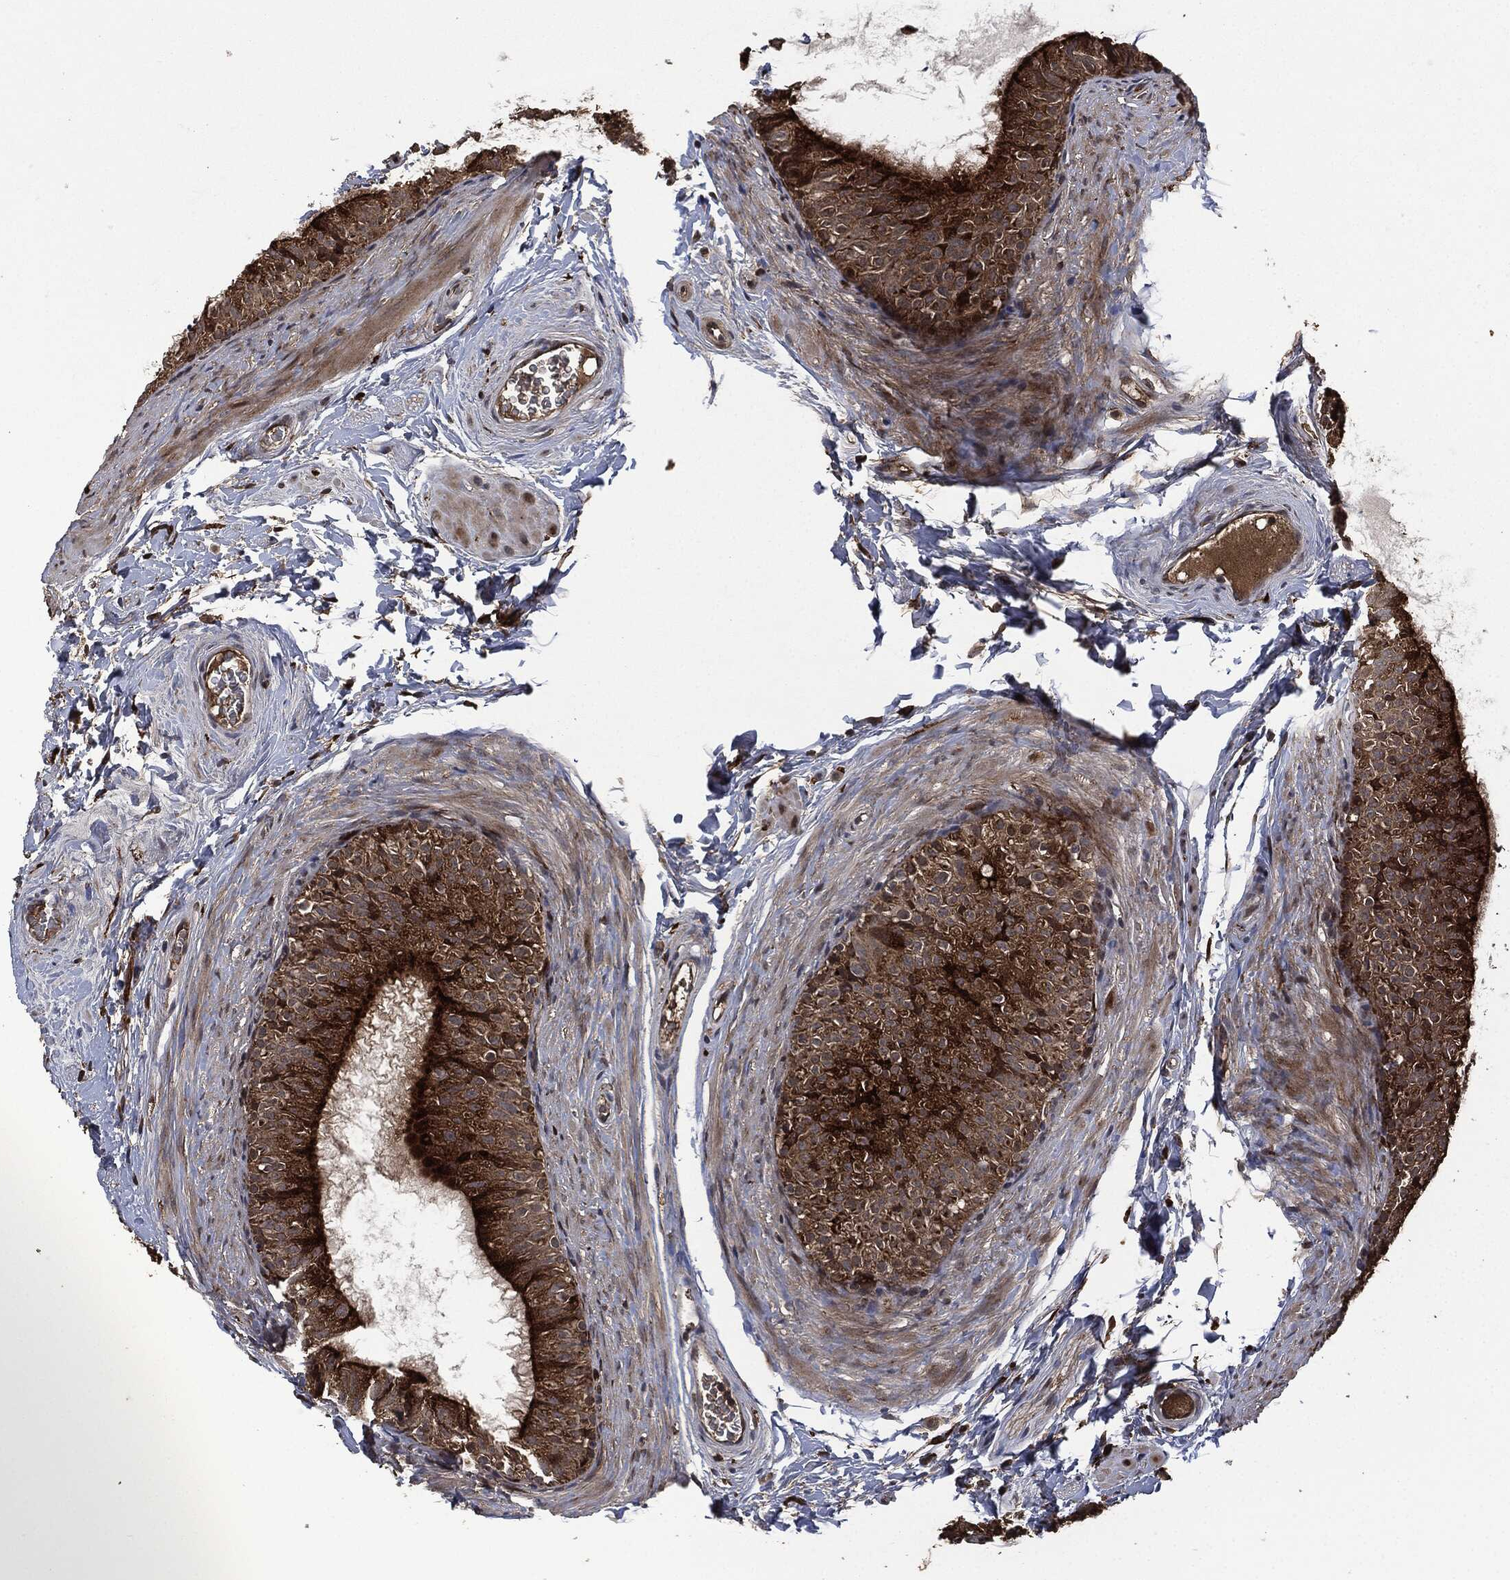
{"staining": {"intensity": "strong", "quantity": "25%-75%", "location": "cytoplasmic/membranous"}, "tissue": "epididymis", "cell_type": "Glandular cells", "image_type": "normal", "snomed": [{"axis": "morphology", "description": "Normal tissue, NOS"}, {"axis": "topography", "description": "Epididymis"}], "caption": "High-magnification brightfield microscopy of unremarkable epididymis stained with DAB (3,3'-diaminobenzidine) (brown) and counterstained with hematoxylin (blue). glandular cells exhibit strong cytoplasmic/membranous staining is present in approximately25%-75% of cells.", "gene": "CRABP2", "patient": {"sex": "male", "age": 34}}